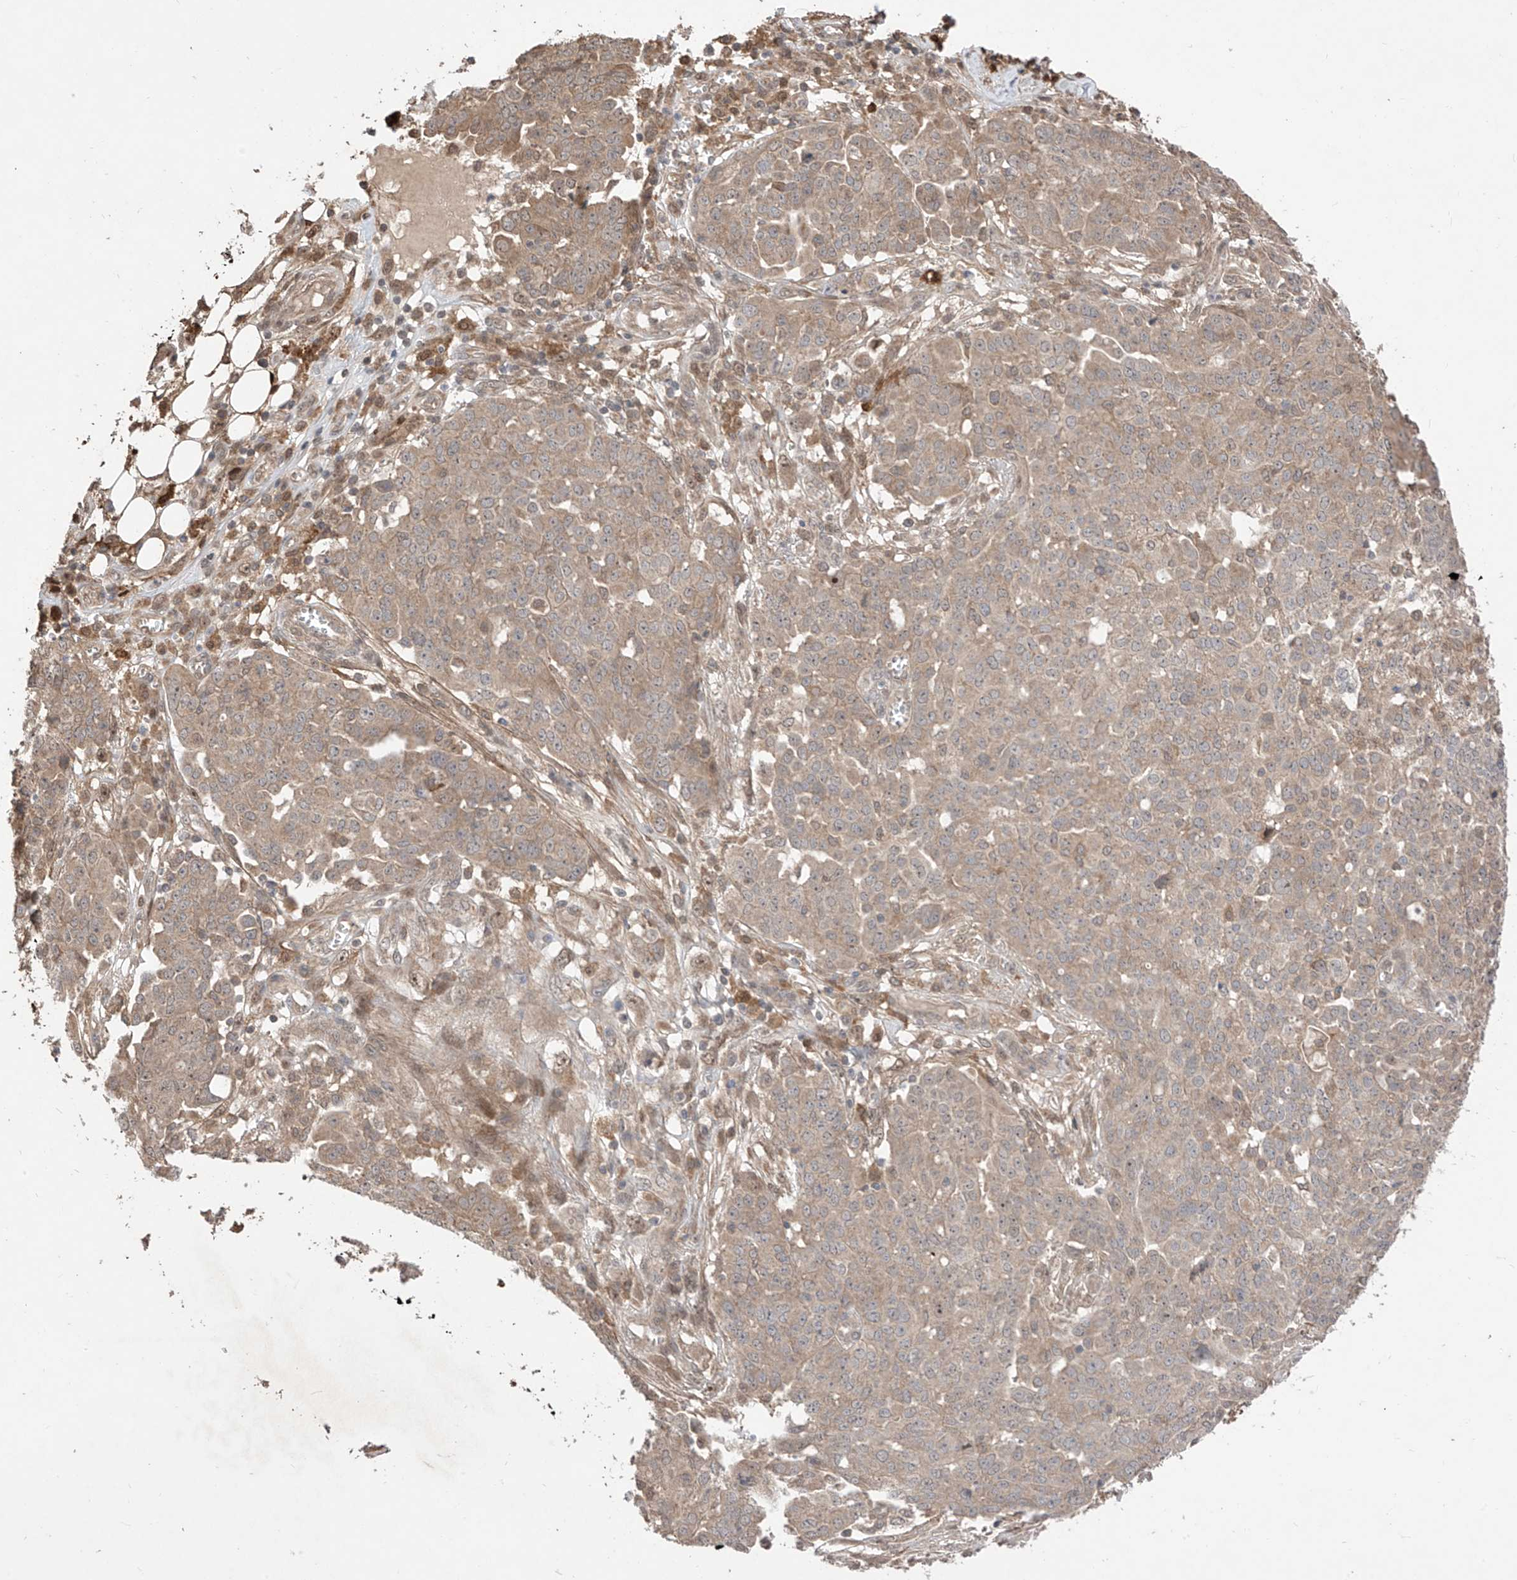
{"staining": {"intensity": "weak", "quantity": ">75%", "location": "cytoplasmic/membranous"}, "tissue": "ovarian cancer", "cell_type": "Tumor cells", "image_type": "cancer", "snomed": [{"axis": "morphology", "description": "Cystadenocarcinoma, serous, NOS"}, {"axis": "topography", "description": "Soft tissue"}, {"axis": "topography", "description": "Ovary"}], "caption": "Immunohistochemical staining of human ovarian cancer exhibits low levels of weak cytoplasmic/membranous positivity in approximately >75% of tumor cells. The staining was performed using DAB, with brown indicating positive protein expression. Nuclei are stained blue with hematoxylin.", "gene": "LATS1", "patient": {"sex": "female", "age": 57}}